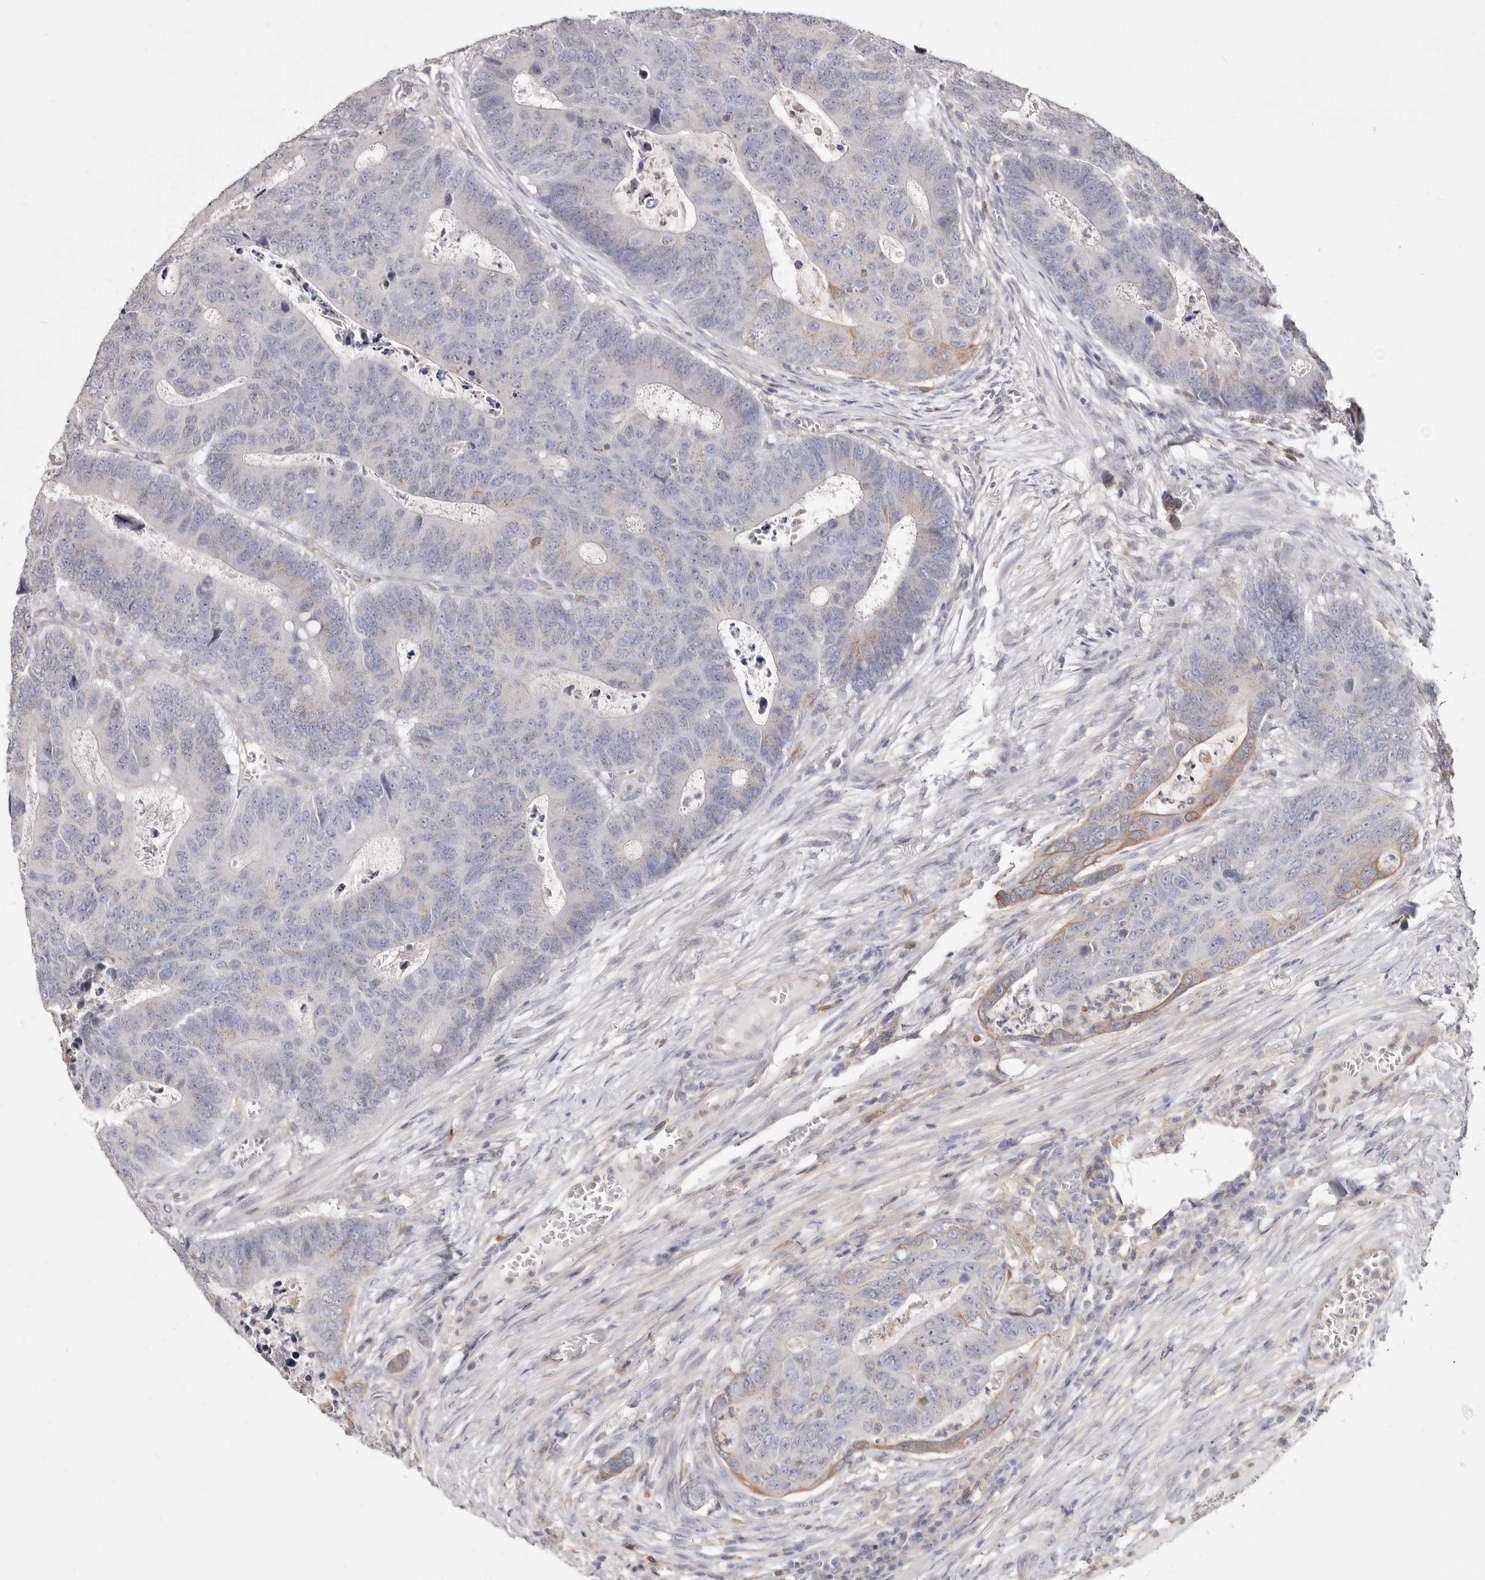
{"staining": {"intensity": "moderate", "quantity": "<25%", "location": "cytoplasmic/membranous"}, "tissue": "colorectal cancer", "cell_type": "Tumor cells", "image_type": "cancer", "snomed": [{"axis": "morphology", "description": "Adenocarcinoma, NOS"}, {"axis": "topography", "description": "Colon"}], "caption": "This is an image of immunohistochemistry (IHC) staining of colorectal cancer, which shows moderate expression in the cytoplasmic/membranous of tumor cells.", "gene": "LRRC25", "patient": {"sex": "male", "age": 87}}